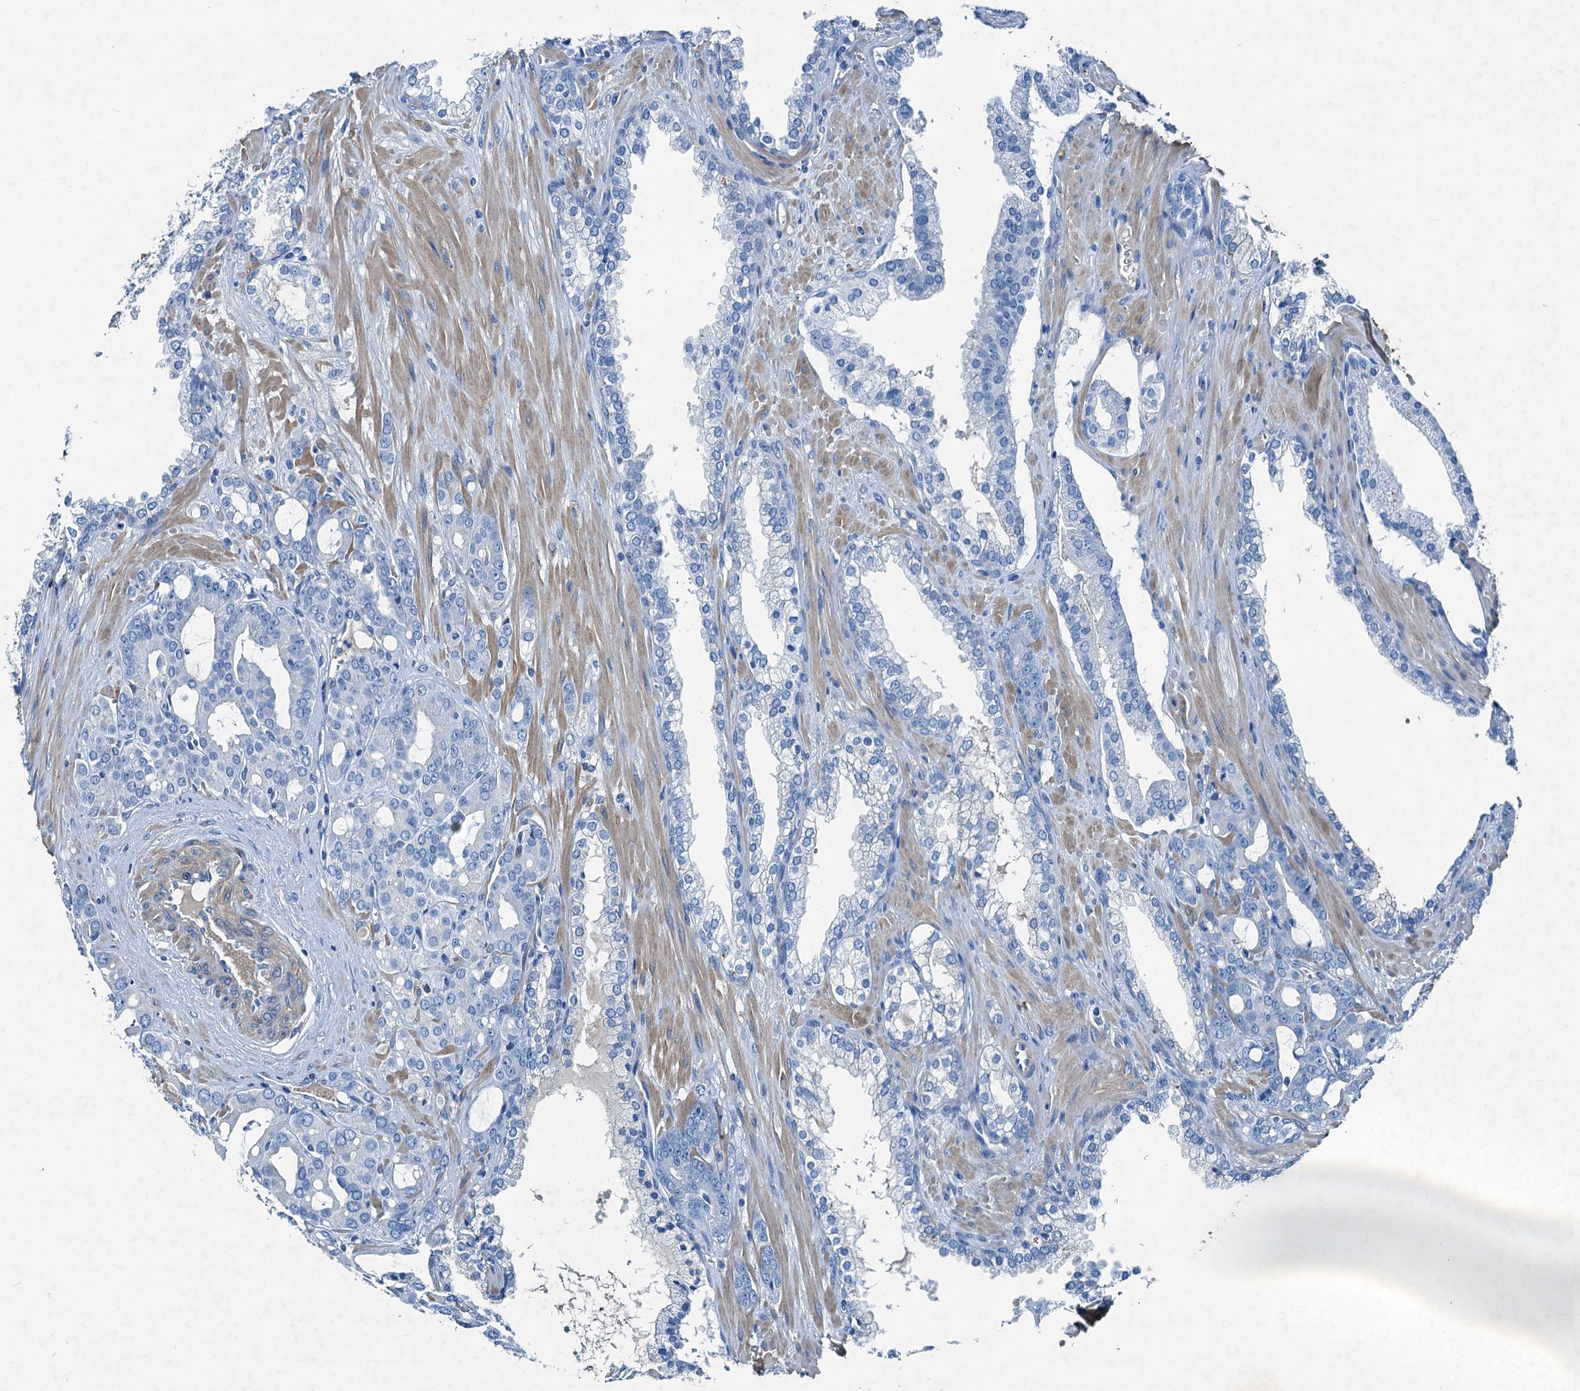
{"staining": {"intensity": "negative", "quantity": "none", "location": "none"}, "tissue": "prostate cancer", "cell_type": "Tumor cells", "image_type": "cancer", "snomed": [{"axis": "morphology", "description": "Adenocarcinoma, High grade"}, {"axis": "topography", "description": "Prostate"}], "caption": "Tumor cells show no significant protein positivity in high-grade adenocarcinoma (prostate).", "gene": "RAB3IL1", "patient": {"sex": "male", "age": 72}}